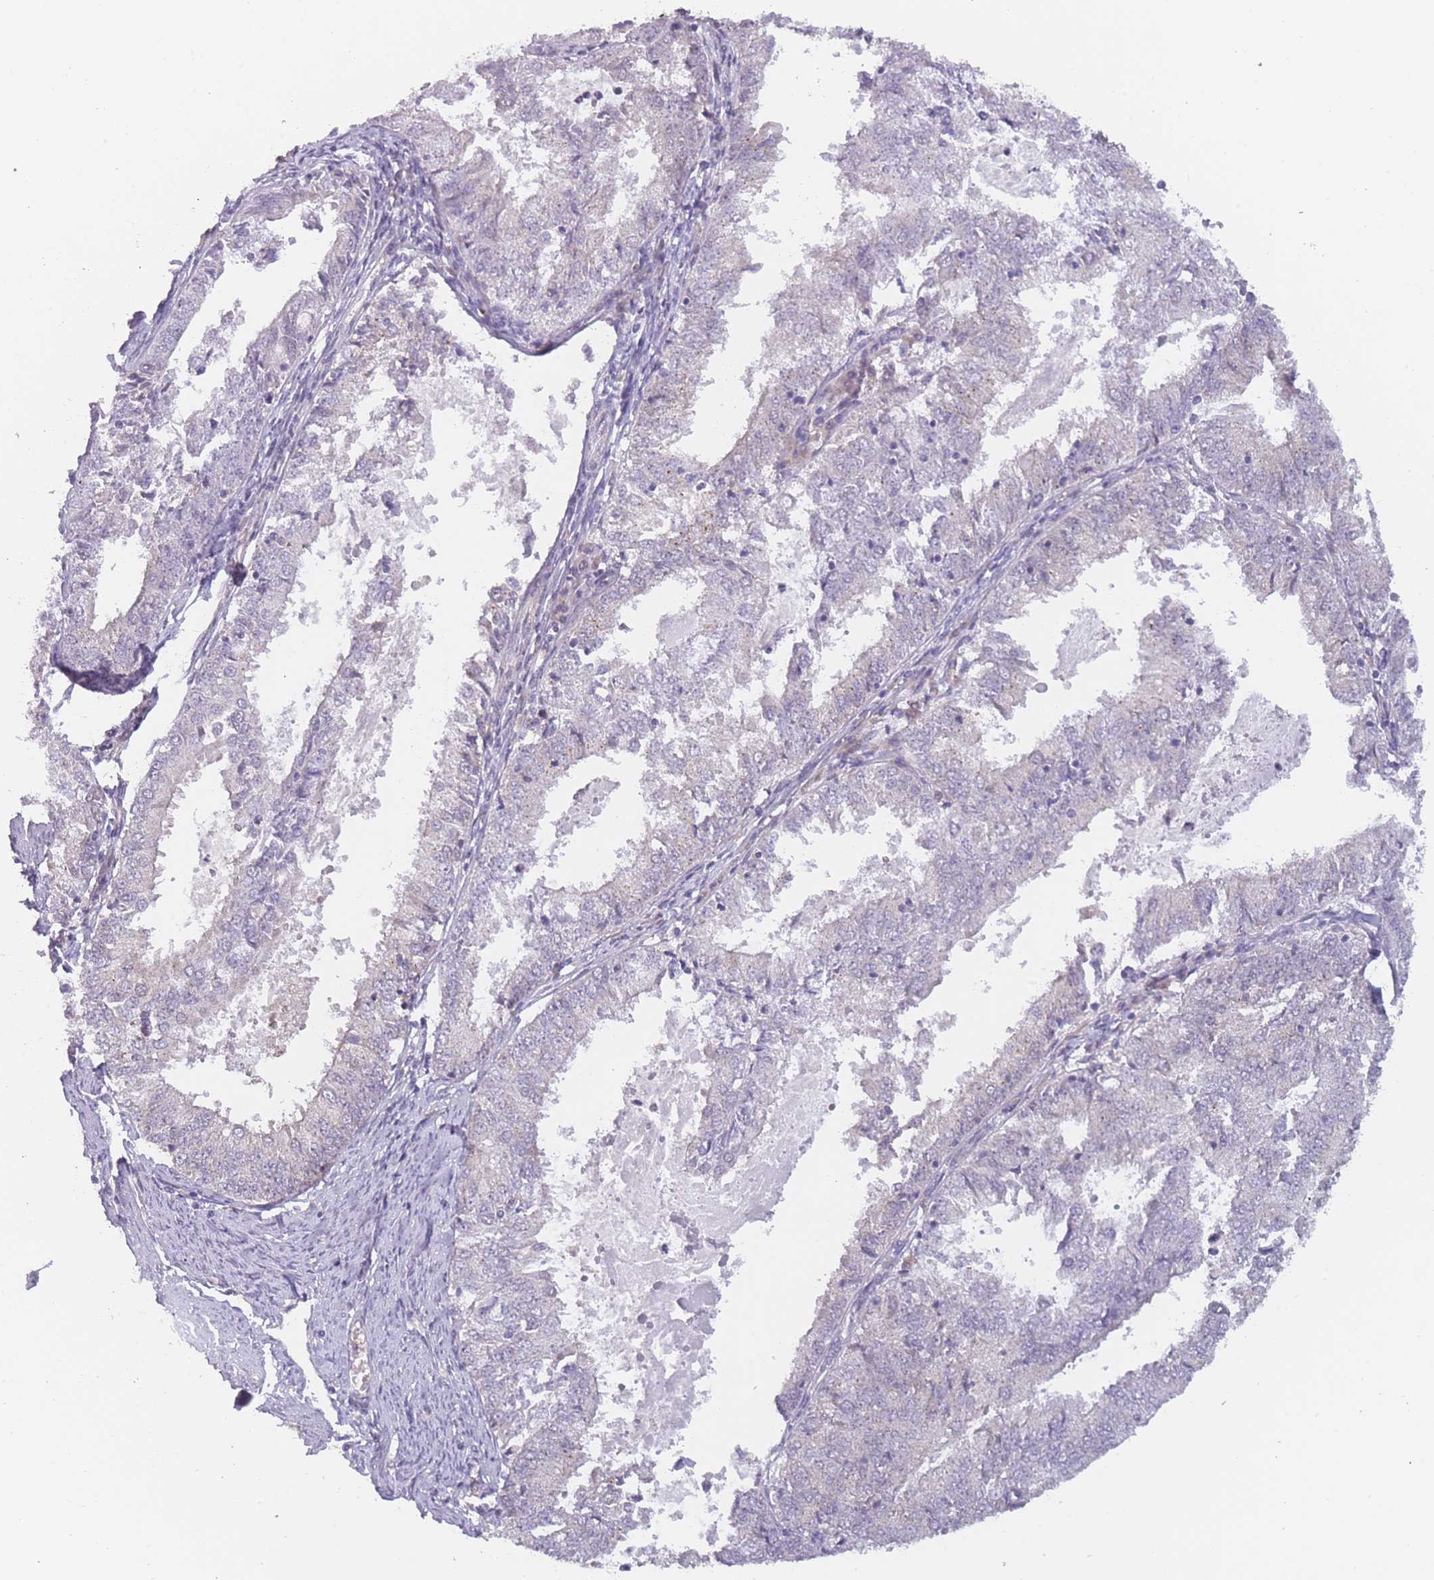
{"staining": {"intensity": "weak", "quantity": "<25%", "location": "cytoplasmic/membranous"}, "tissue": "endometrial cancer", "cell_type": "Tumor cells", "image_type": "cancer", "snomed": [{"axis": "morphology", "description": "Adenocarcinoma, NOS"}, {"axis": "topography", "description": "Endometrium"}], "caption": "Protein analysis of adenocarcinoma (endometrial) displays no significant expression in tumor cells.", "gene": "MRI1", "patient": {"sex": "female", "age": 57}}